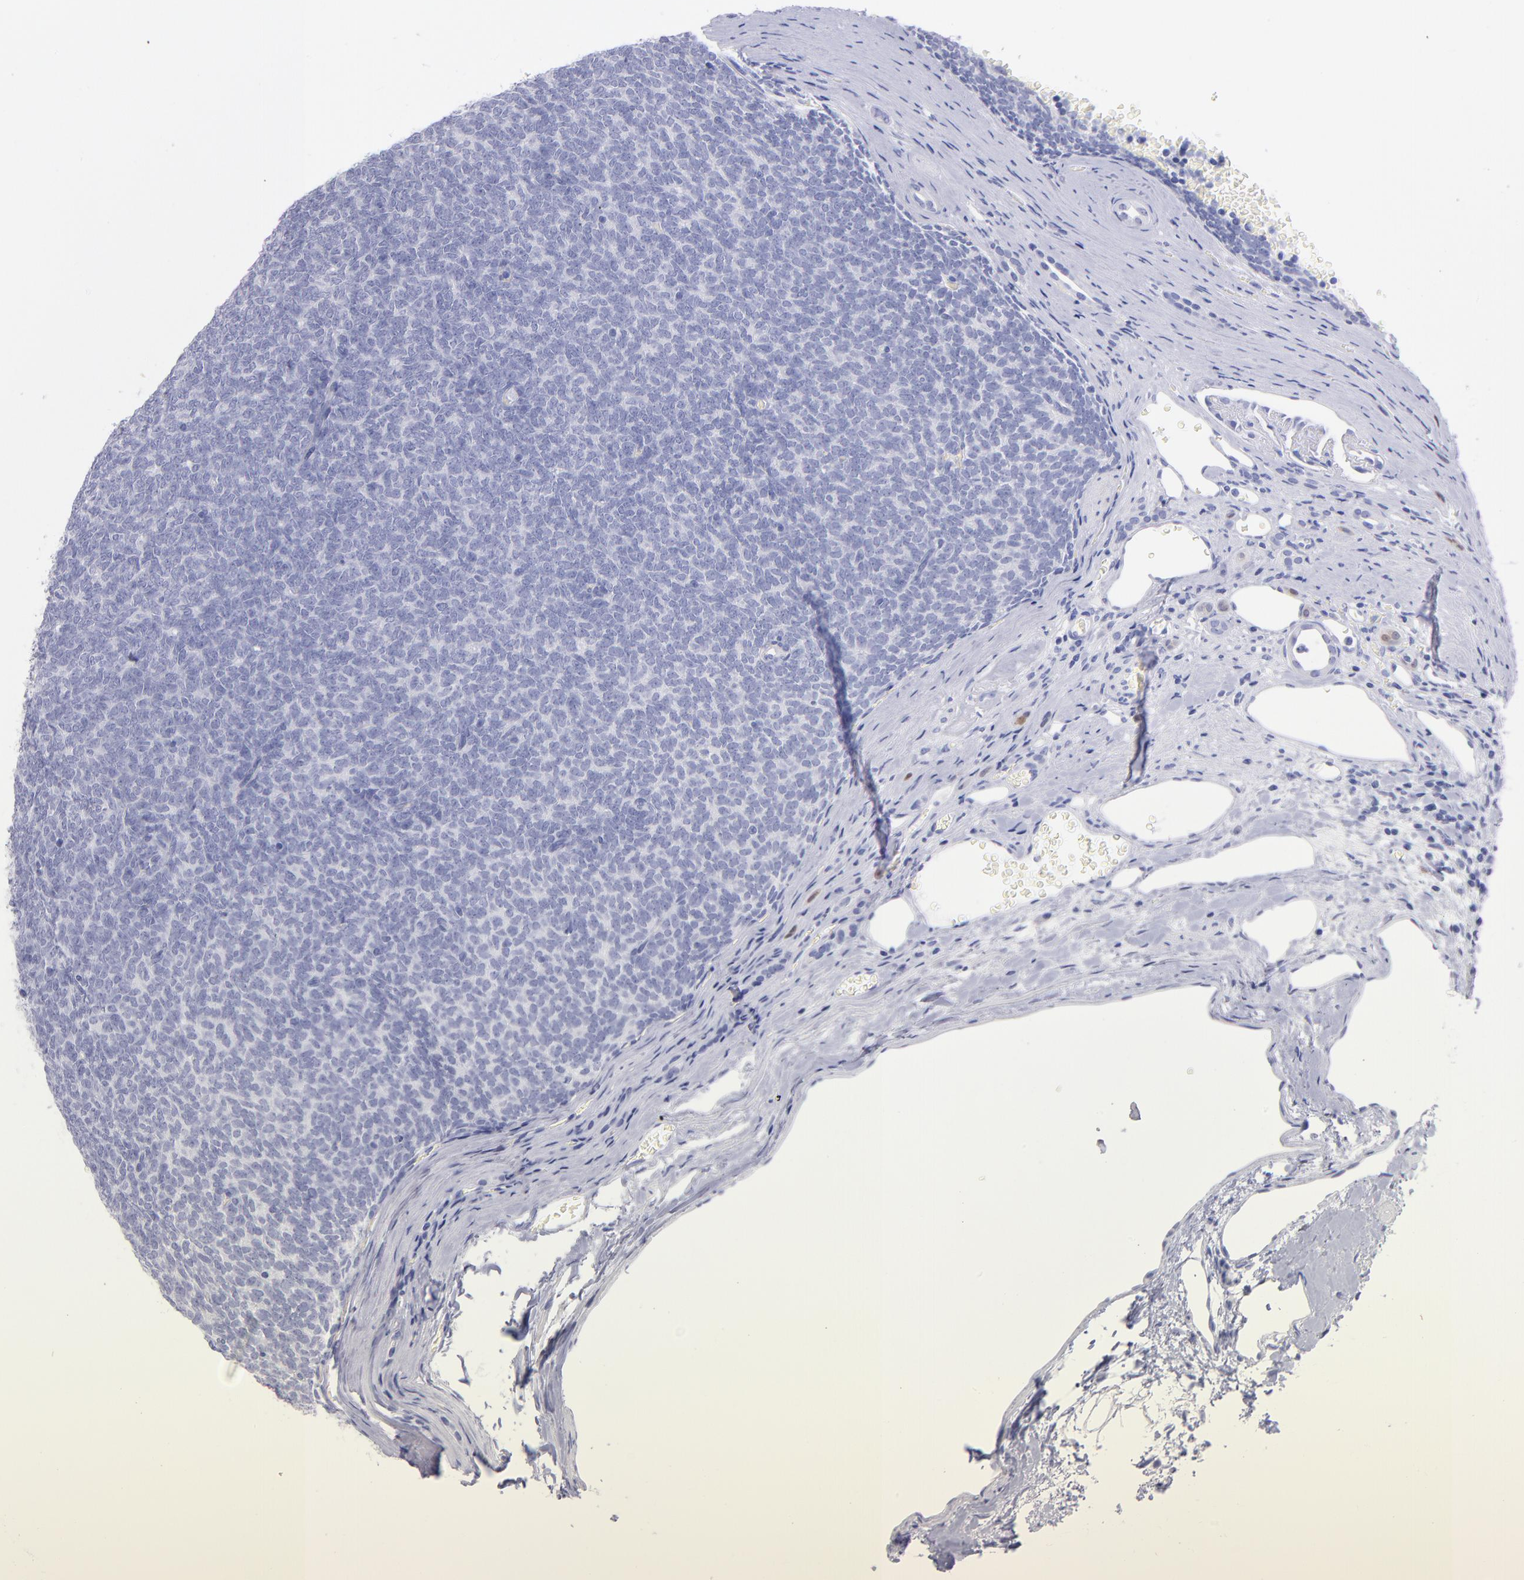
{"staining": {"intensity": "negative", "quantity": "none", "location": "none"}, "tissue": "renal cancer", "cell_type": "Tumor cells", "image_type": "cancer", "snomed": [{"axis": "morphology", "description": "Neoplasm, malignant, NOS"}, {"axis": "topography", "description": "Kidney"}], "caption": "Renal cancer (neoplasm (malignant)) stained for a protein using immunohistochemistry (IHC) reveals no staining tumor cells.", "gene": "SCGN", "patient": {"sex": "male", "age": 28}}